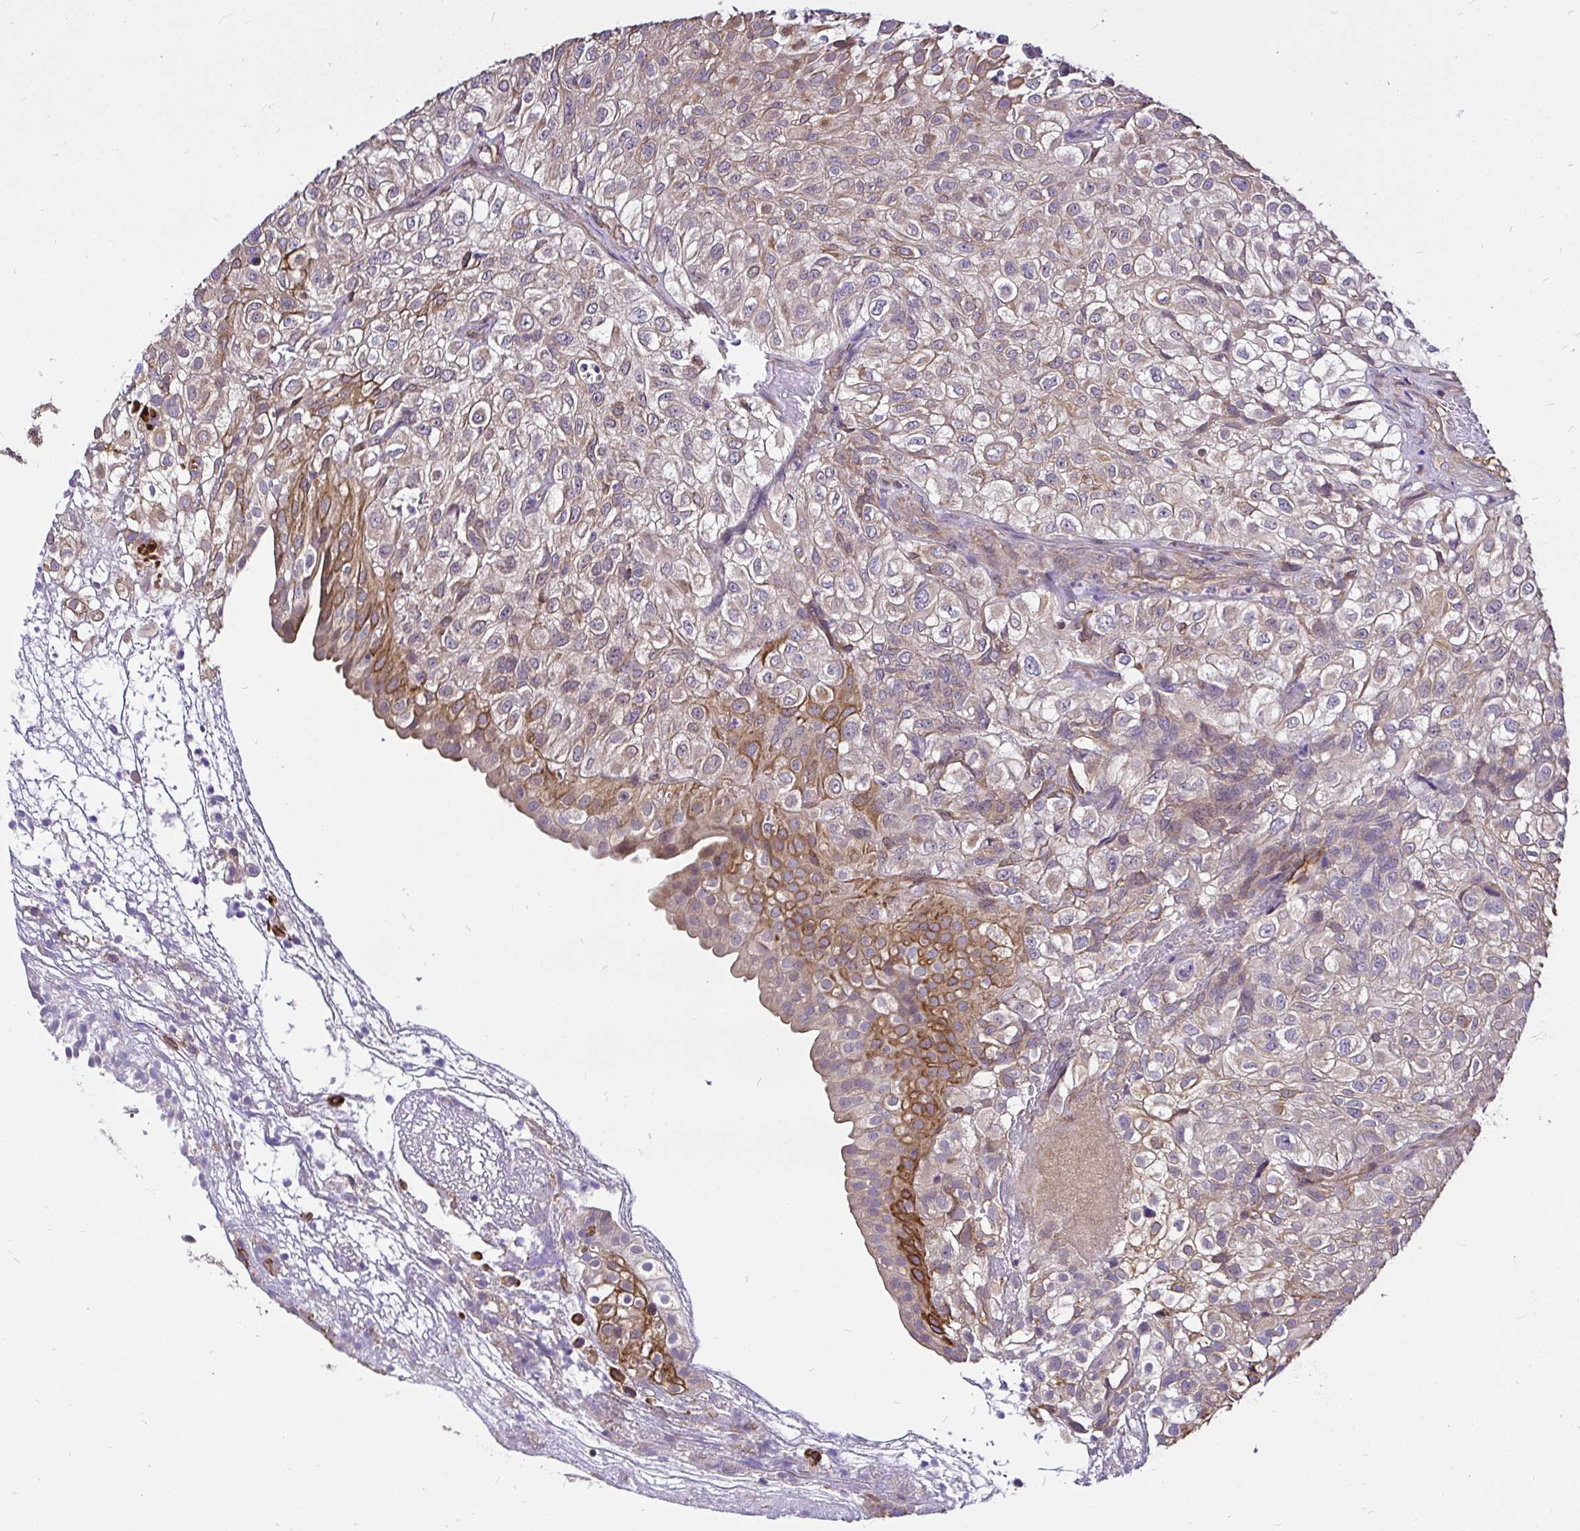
{"staining": {"intensity": "moderate", "quantity": "<25%", "location": "cytoplasmic/membranous"}, "tissue": "urothelial cancer", "cell_type": "Tumor cells", "image_type": "cancer", "snomed": [{"axis": "morphology", "description": "Urothelial carcinoma, High grade"}, {"axis": "topography", "description": "Urinary bladder"}], "caption": "Immunohistochemistry (IHC) of urothelial carcinoma (high-grade) demonstrates low levels of moderate cytoplasmic/membranous positivity in about <25% of tumor cells. (DAB (3,3'-diaminobenzidine) IHC, brown staining for protein, blue staining for nuclei).", "gene": "CCDC122", "patient": {"sex": "male", "age": 56}}